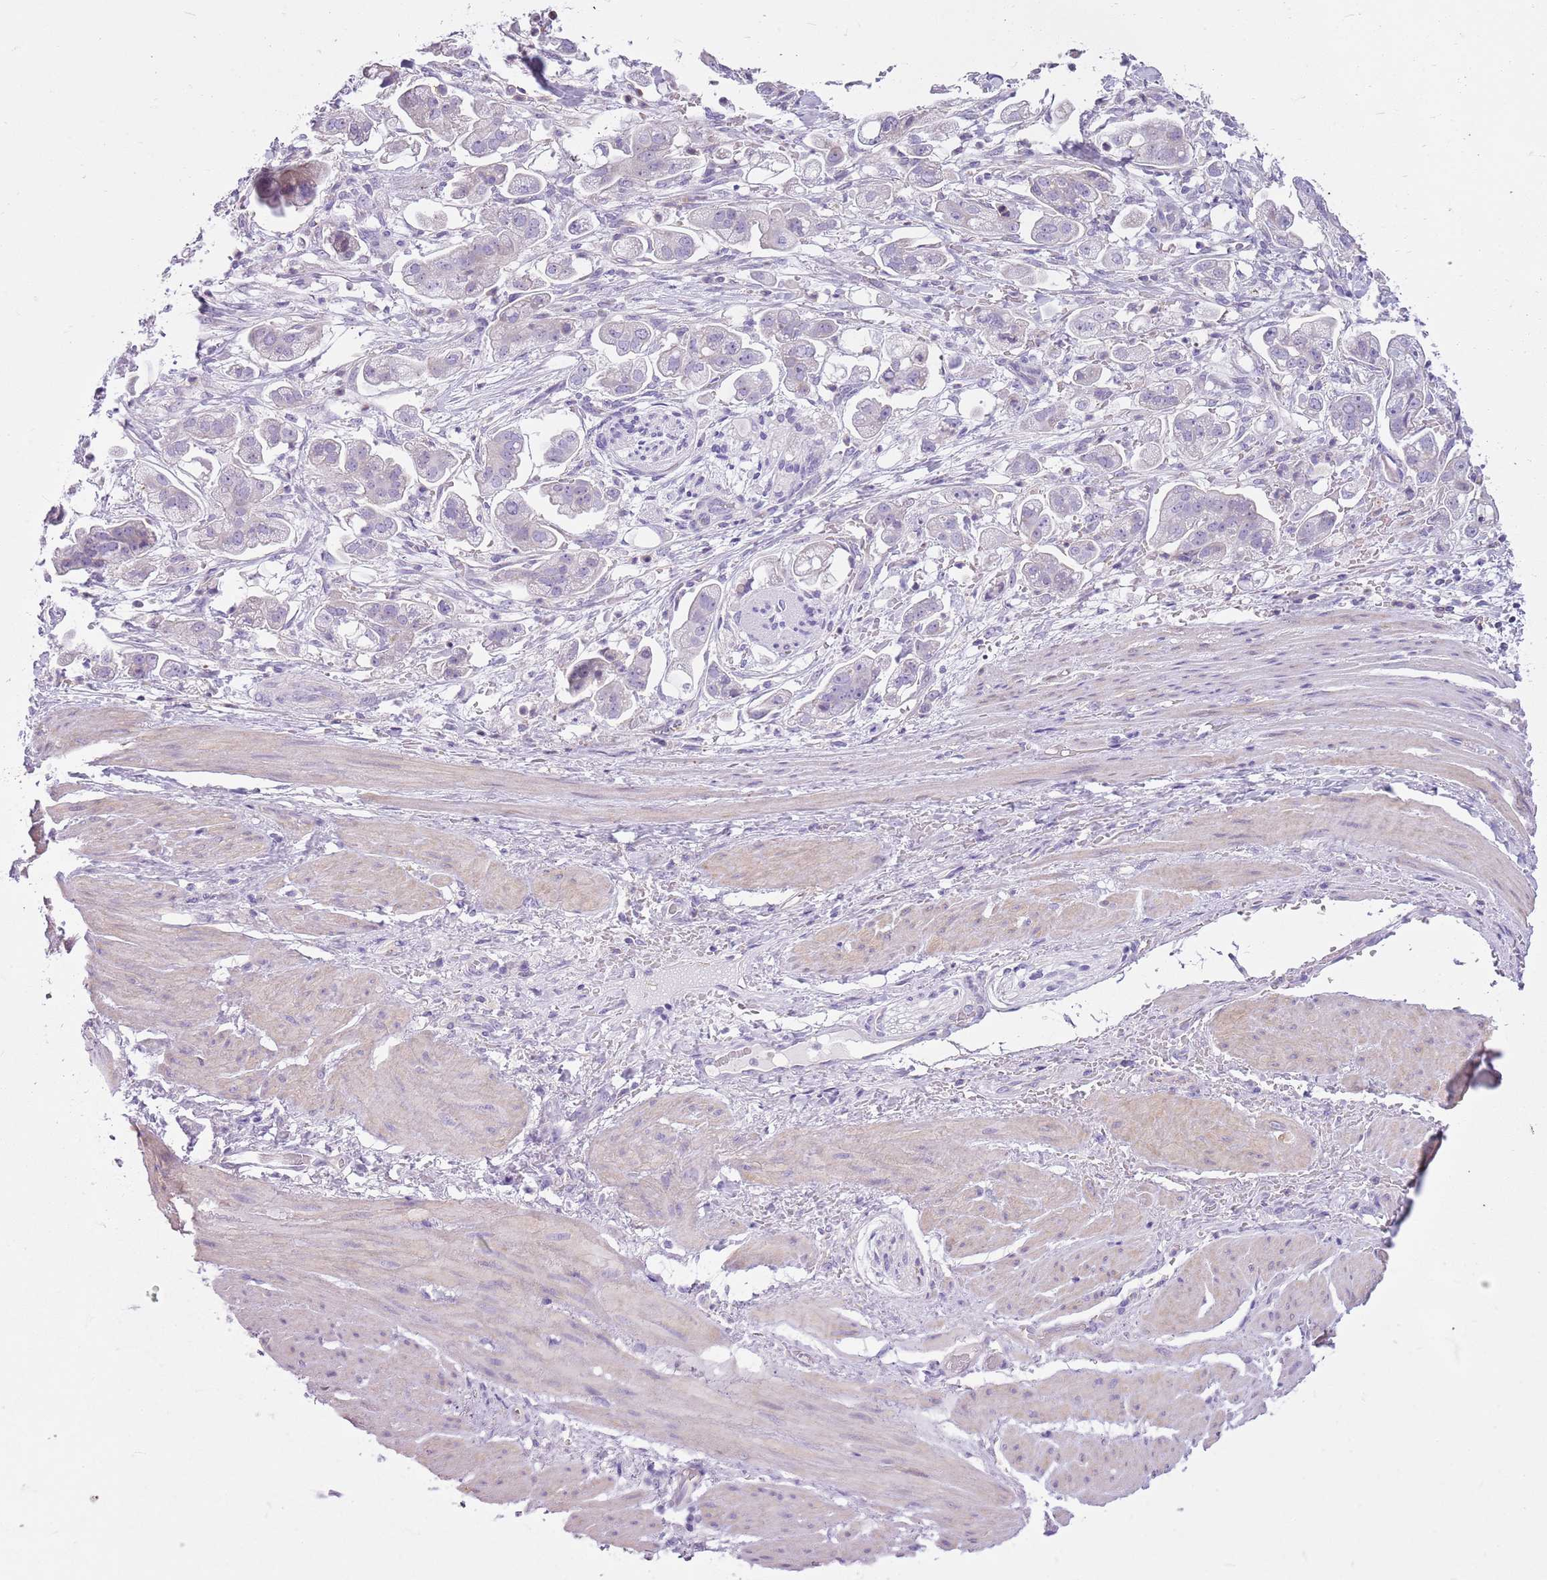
{"staining": {"intensity": "negative", "quantity": "none", "location": "none"}, "tissue": "stomach cancer", "cell_type": "Tumor cells", "image_type": "cancer", "snomed": [{"axis": "morphology", "description": "Adenocarcinoma, NOS"}, {"axis": "topography", "description": "Stomach"}], "caption": "High power microscopy image of an immunohistochemistry micrograph of stomach cancer (adenocarcinoma), revealing no significant positivity in tumor cells.", "gene": "CNPPD1", "patient": {"sex": "male", "age": 62}}